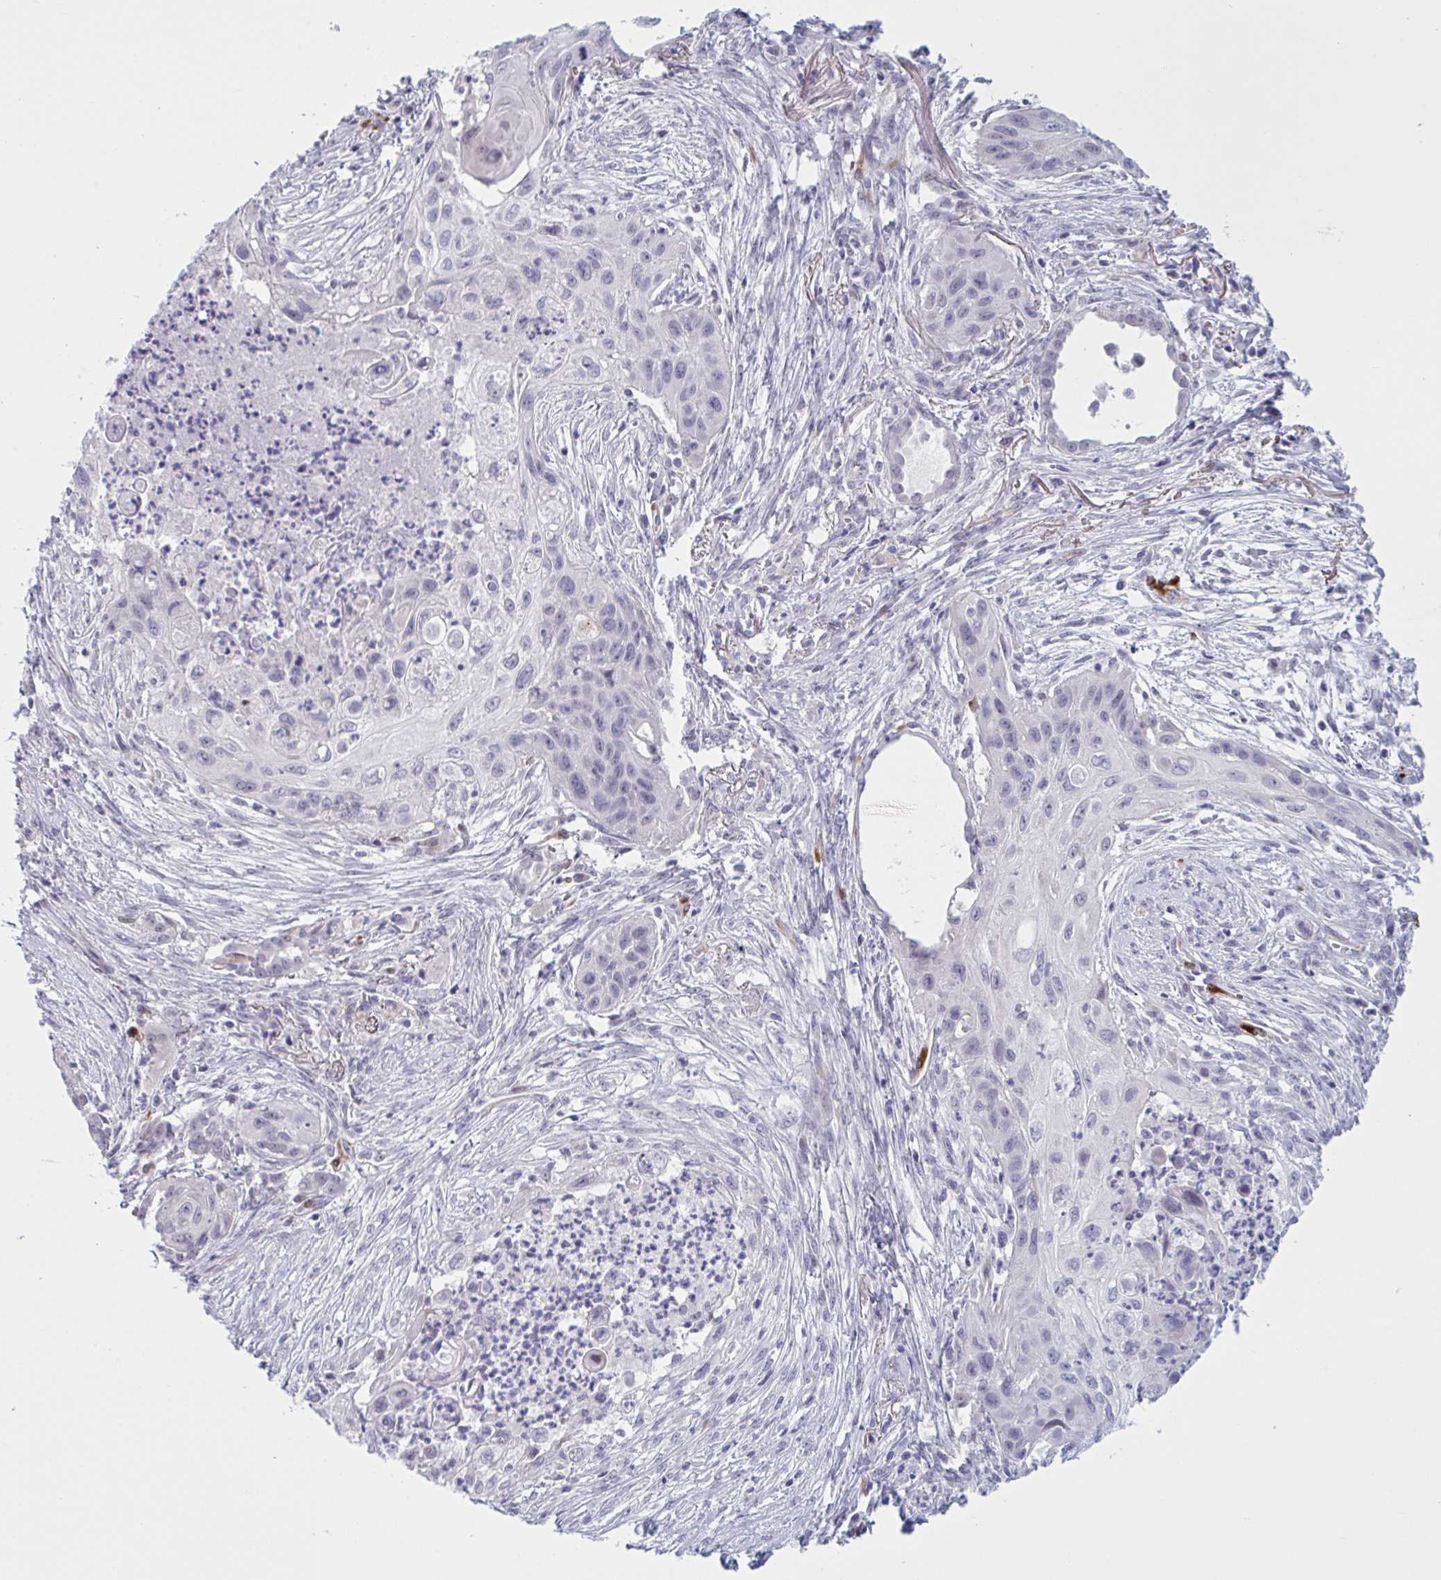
{"staining": {"intensity": "negative", "quantity": "none", "location": "none"}, "tissue": "lung cancer", "cell_type": "Tumor cells", "image_type": "cancer", "snomed": [{"axis": "morphology", "description": "Squamous cell carcinoma, NOS"}, {"axis": "topography", "description": "Lung"}], "caption": "IHC of human lung squamous cell carcinoma exhibits no staining in tumor cells.", "gene": "HSD11B2", "patient": {"sex": "male", "age": 71}}